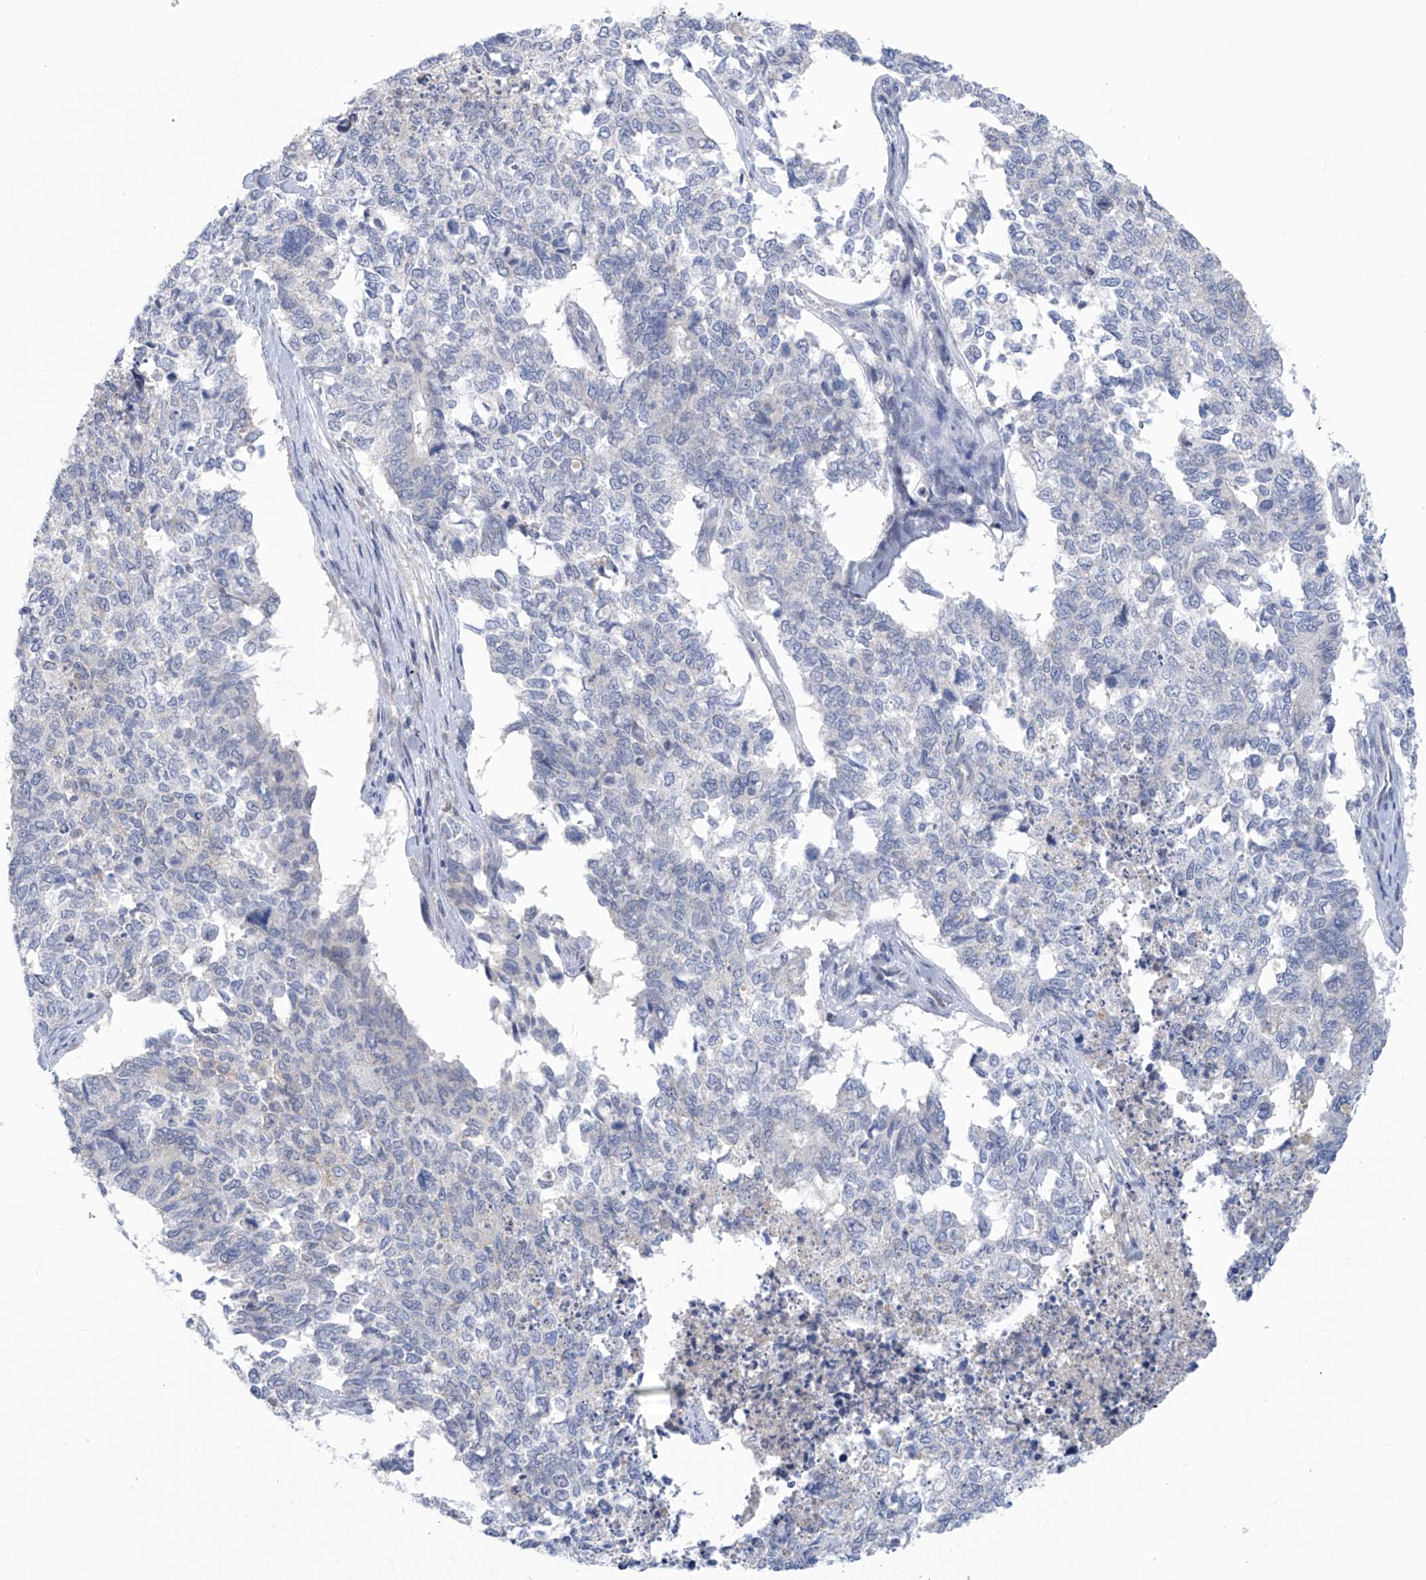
{"staining": {"intensity": "negative", "quantity": "none", "location": "none"}, "tissue": "cervical cancer", "cell_type": "Tumor cells", "image_type": "cancer", "snomed": [{"axis": "morphology", "description": "Squamous cell carcinoma, NOS"}, {"axis": "topography", "description": "Cervix"}], "caption": "Immunohistochemistry of squamous cell carcinoma (cervical) demonstrates no expression in tumor cells.", "gene": "IBA57", "patient": {"sex": "female", "age": 63}}